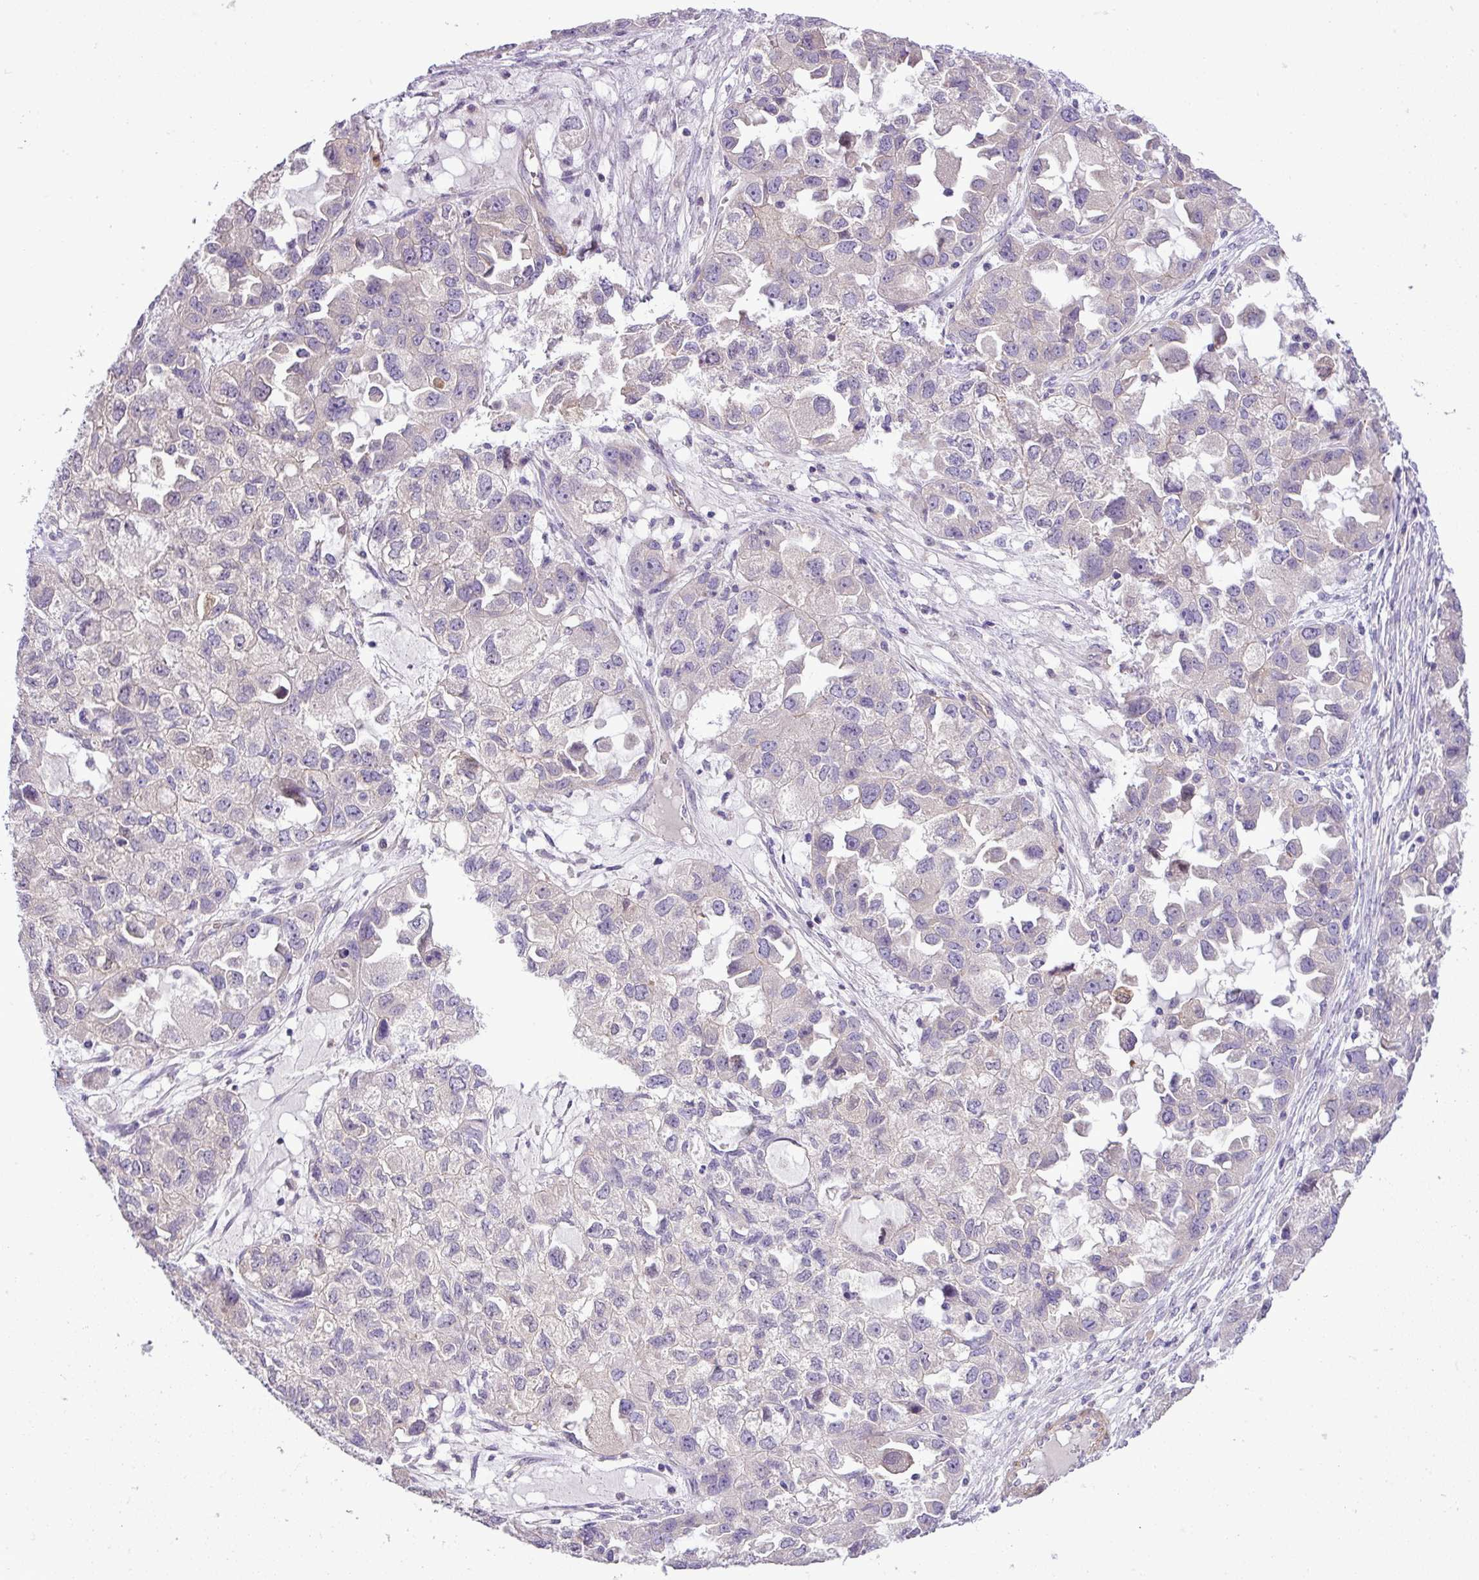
{"staining": {"intensity": "negative", "quantity": "none", "location": "none"}, "tissue": "ovarian cancer", "cell_type": "Tumor cells", "image_type": "cancer", "snomed": [{"axis": "morphology", "description": "Cystadenocarcinoma, serous, NOS"}, {"axis": "topography", "description": "Ovary"}], "caption": "Ovarian cancer (serous cystadenocarcinoma) stained for a protein using IHC demonstrates no staining tumor cells.", "gene": "NBEAL2", "patient": {"sex": "female", "age": 84}}